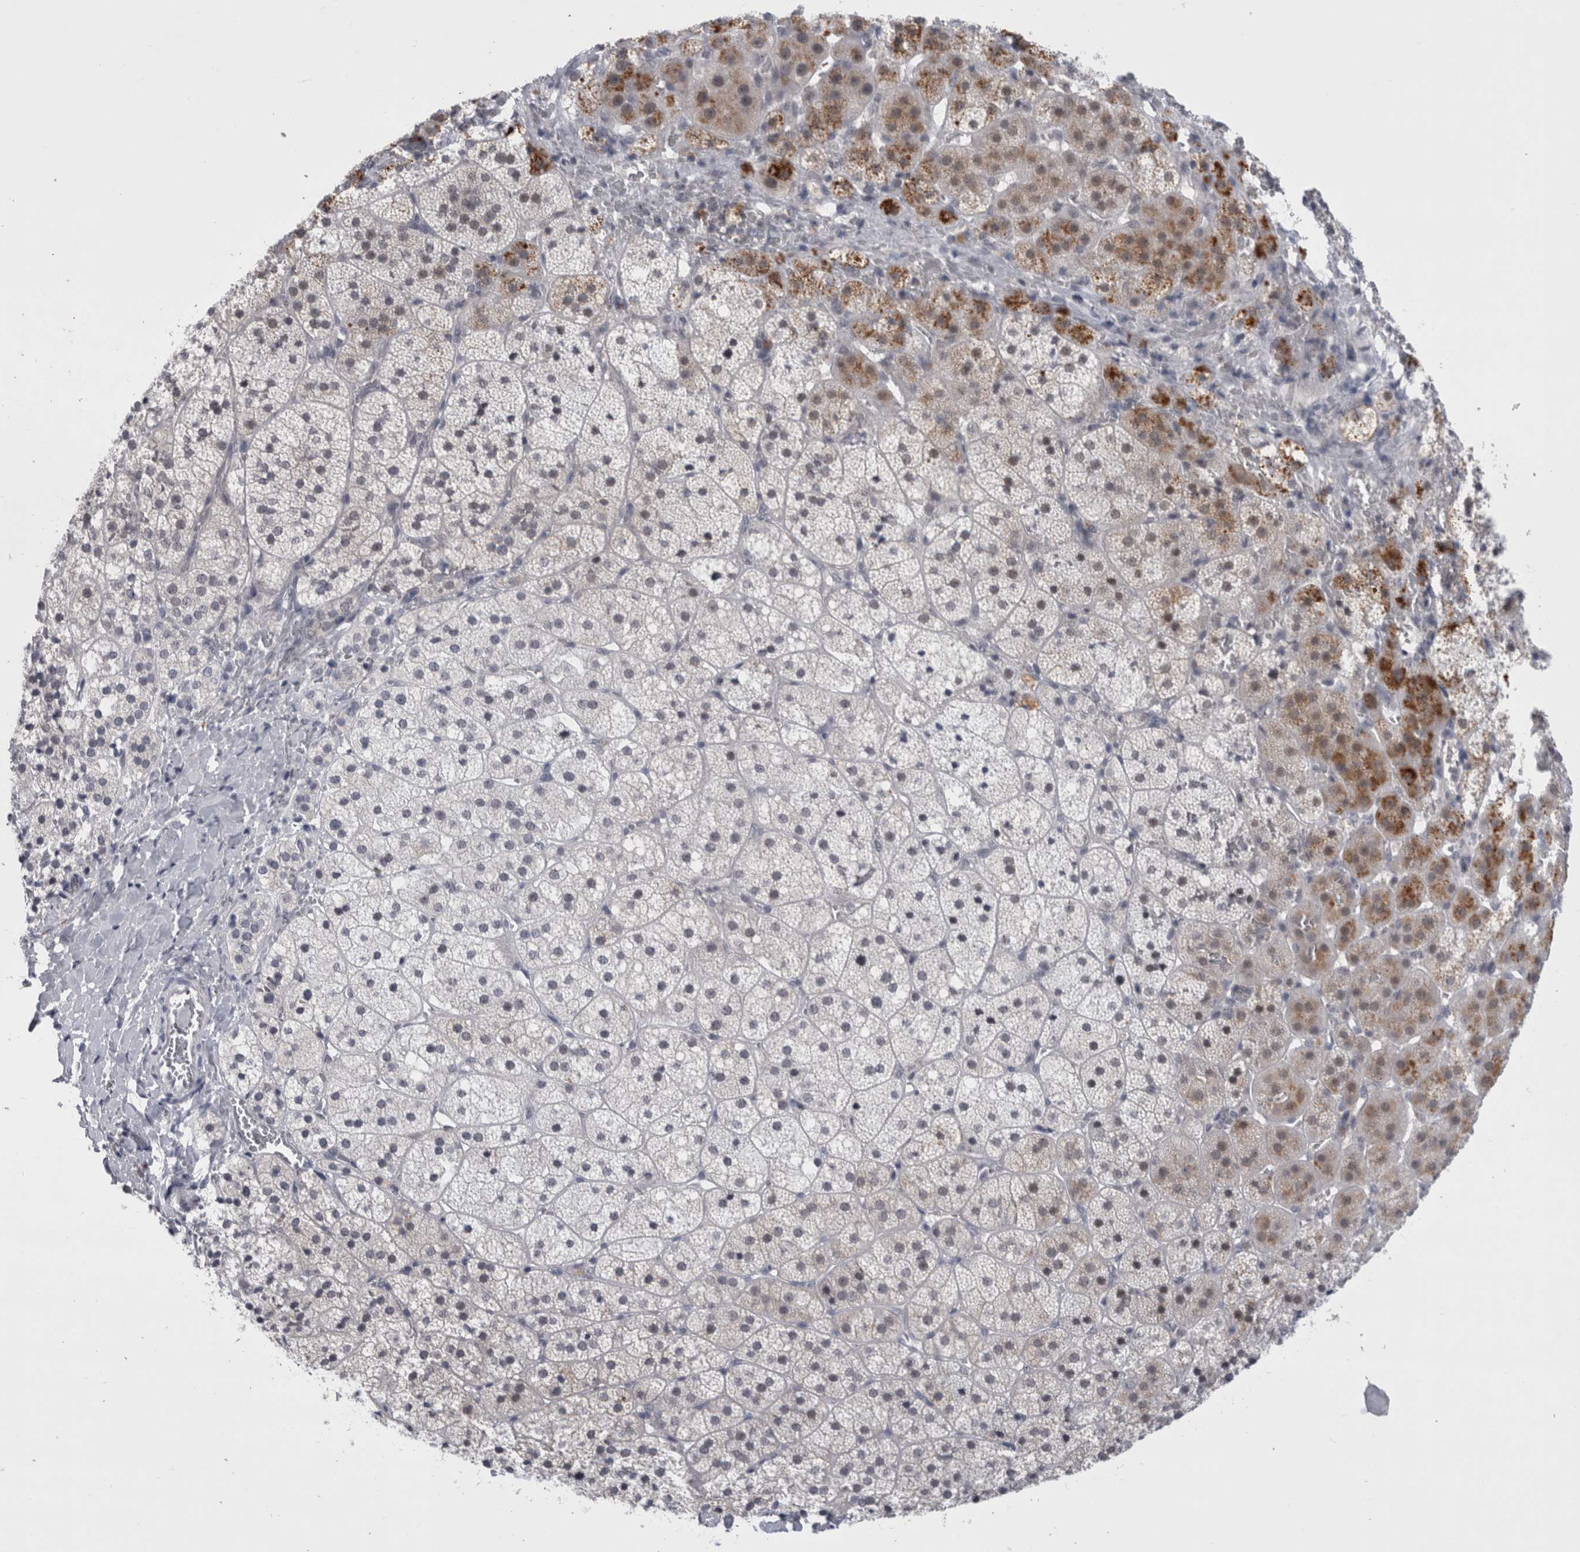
{"staining": {"intensity": "moderate", "quantity": "25%-75%", "location": "cytoplasmic/membranous,nuclear"}, "tissue": "adrenal gland", "cell_type": "Glandular cells", "image_type": "normal", "snomed": [{"axis": "morphology", "description": "Normal tissue, NOS"}, {"axis": "topography", "description": "Adrenal gland"}], "caption": "Glandular cells demonstrate medium levels of moderate cytoplasmic/membranous,nuclear staining in about 25%-75% of cells in unremarkable human adrenal gland.", "gene": "PSMB2", "patient": {"sex": "female", "age": 44}}